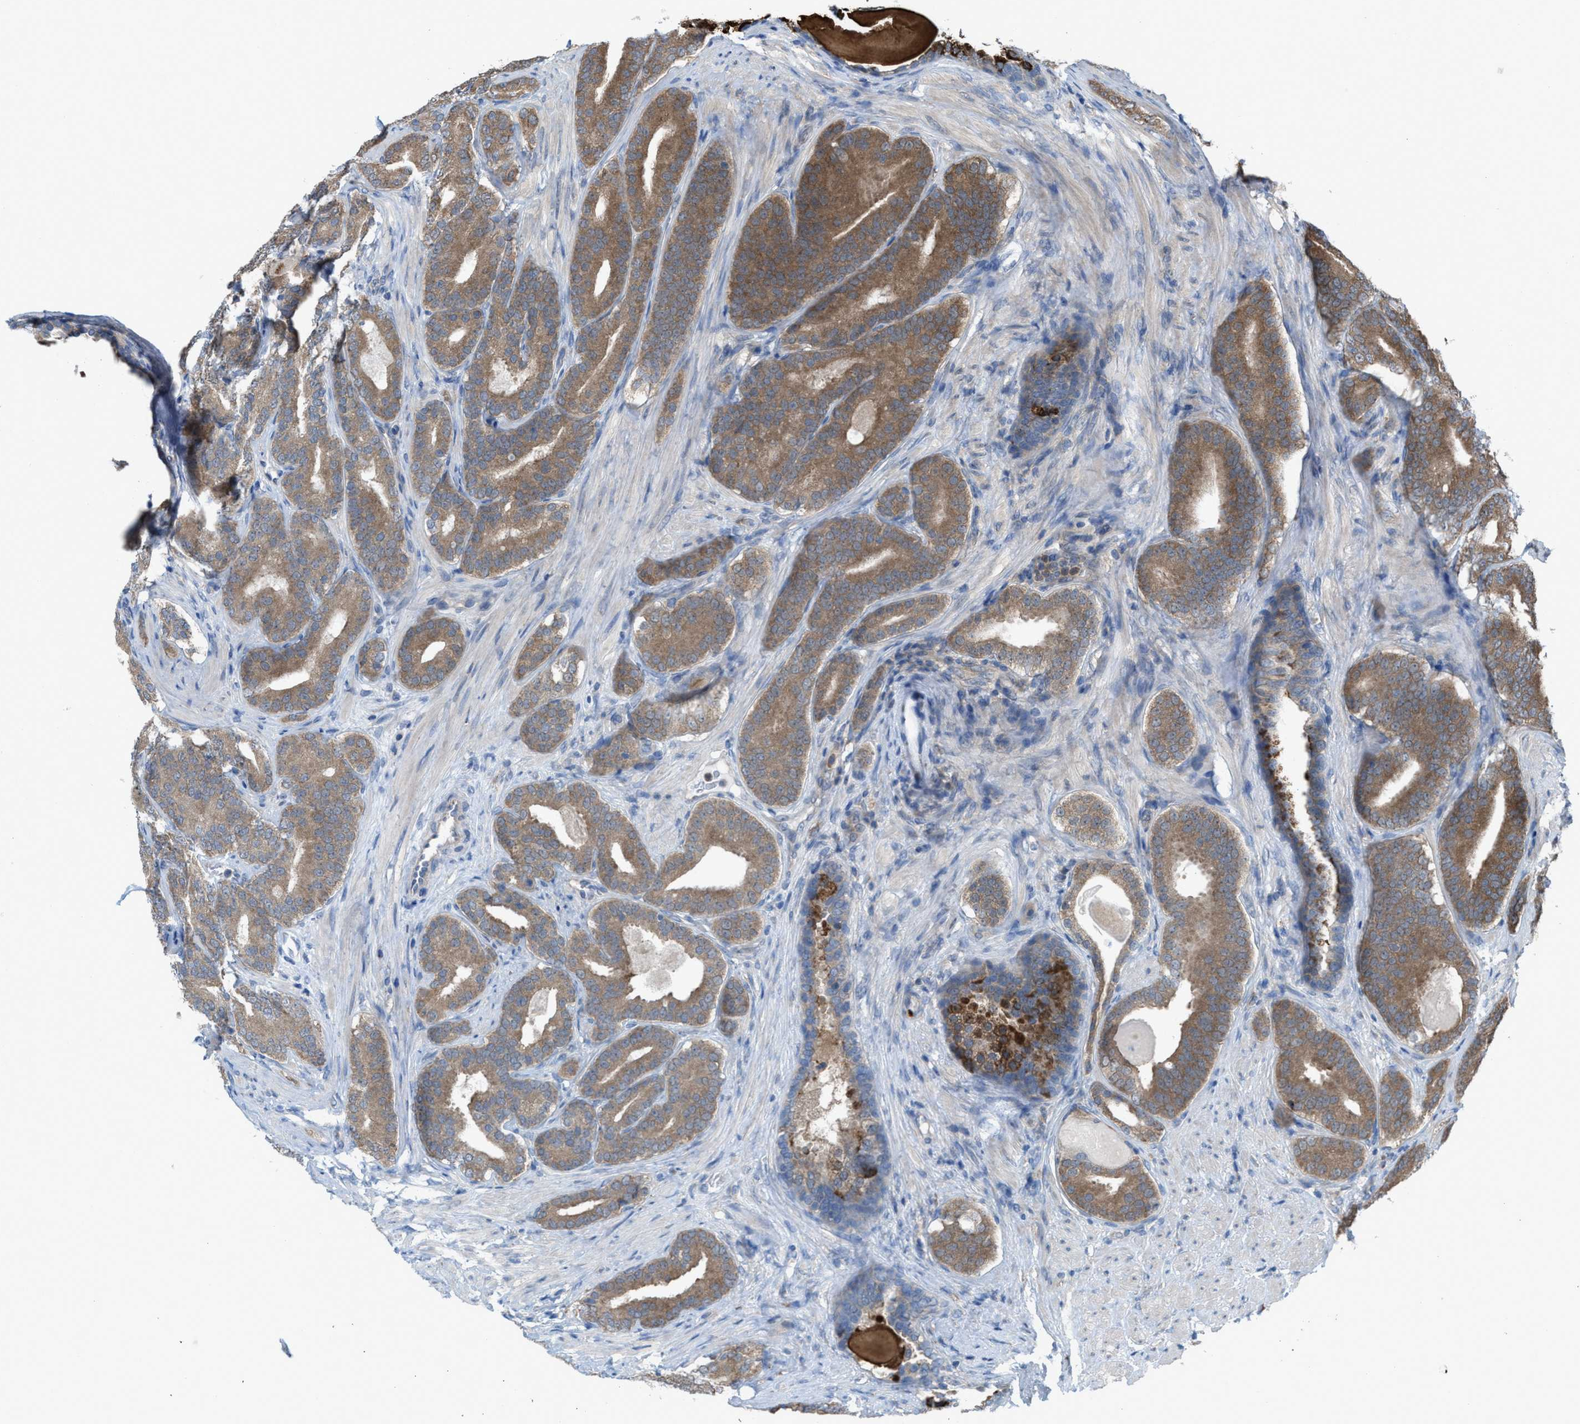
{"staining": {"intensity": "moderate", "quantity": ">75%", "location": "cytoplasmic/membranous"}, "tissue": "prostate cancer", "cell_type": "Tumor cells", "image_type": "cancer", "snomed": [{"axis": "morphology", "description": "Adenocarcinoma, High grade"}, {"axis": "topography", "description": "Prostate"}], "caption": "Human prostate cancer (high-grade adenocarcinoma) stained for a protein (brown) shows moderate cytoplasmic/membranous positive staining in approximately >75% of tumor cells.", "gene": "PLAA", "patient": {"sex": "male", "age": 60}}